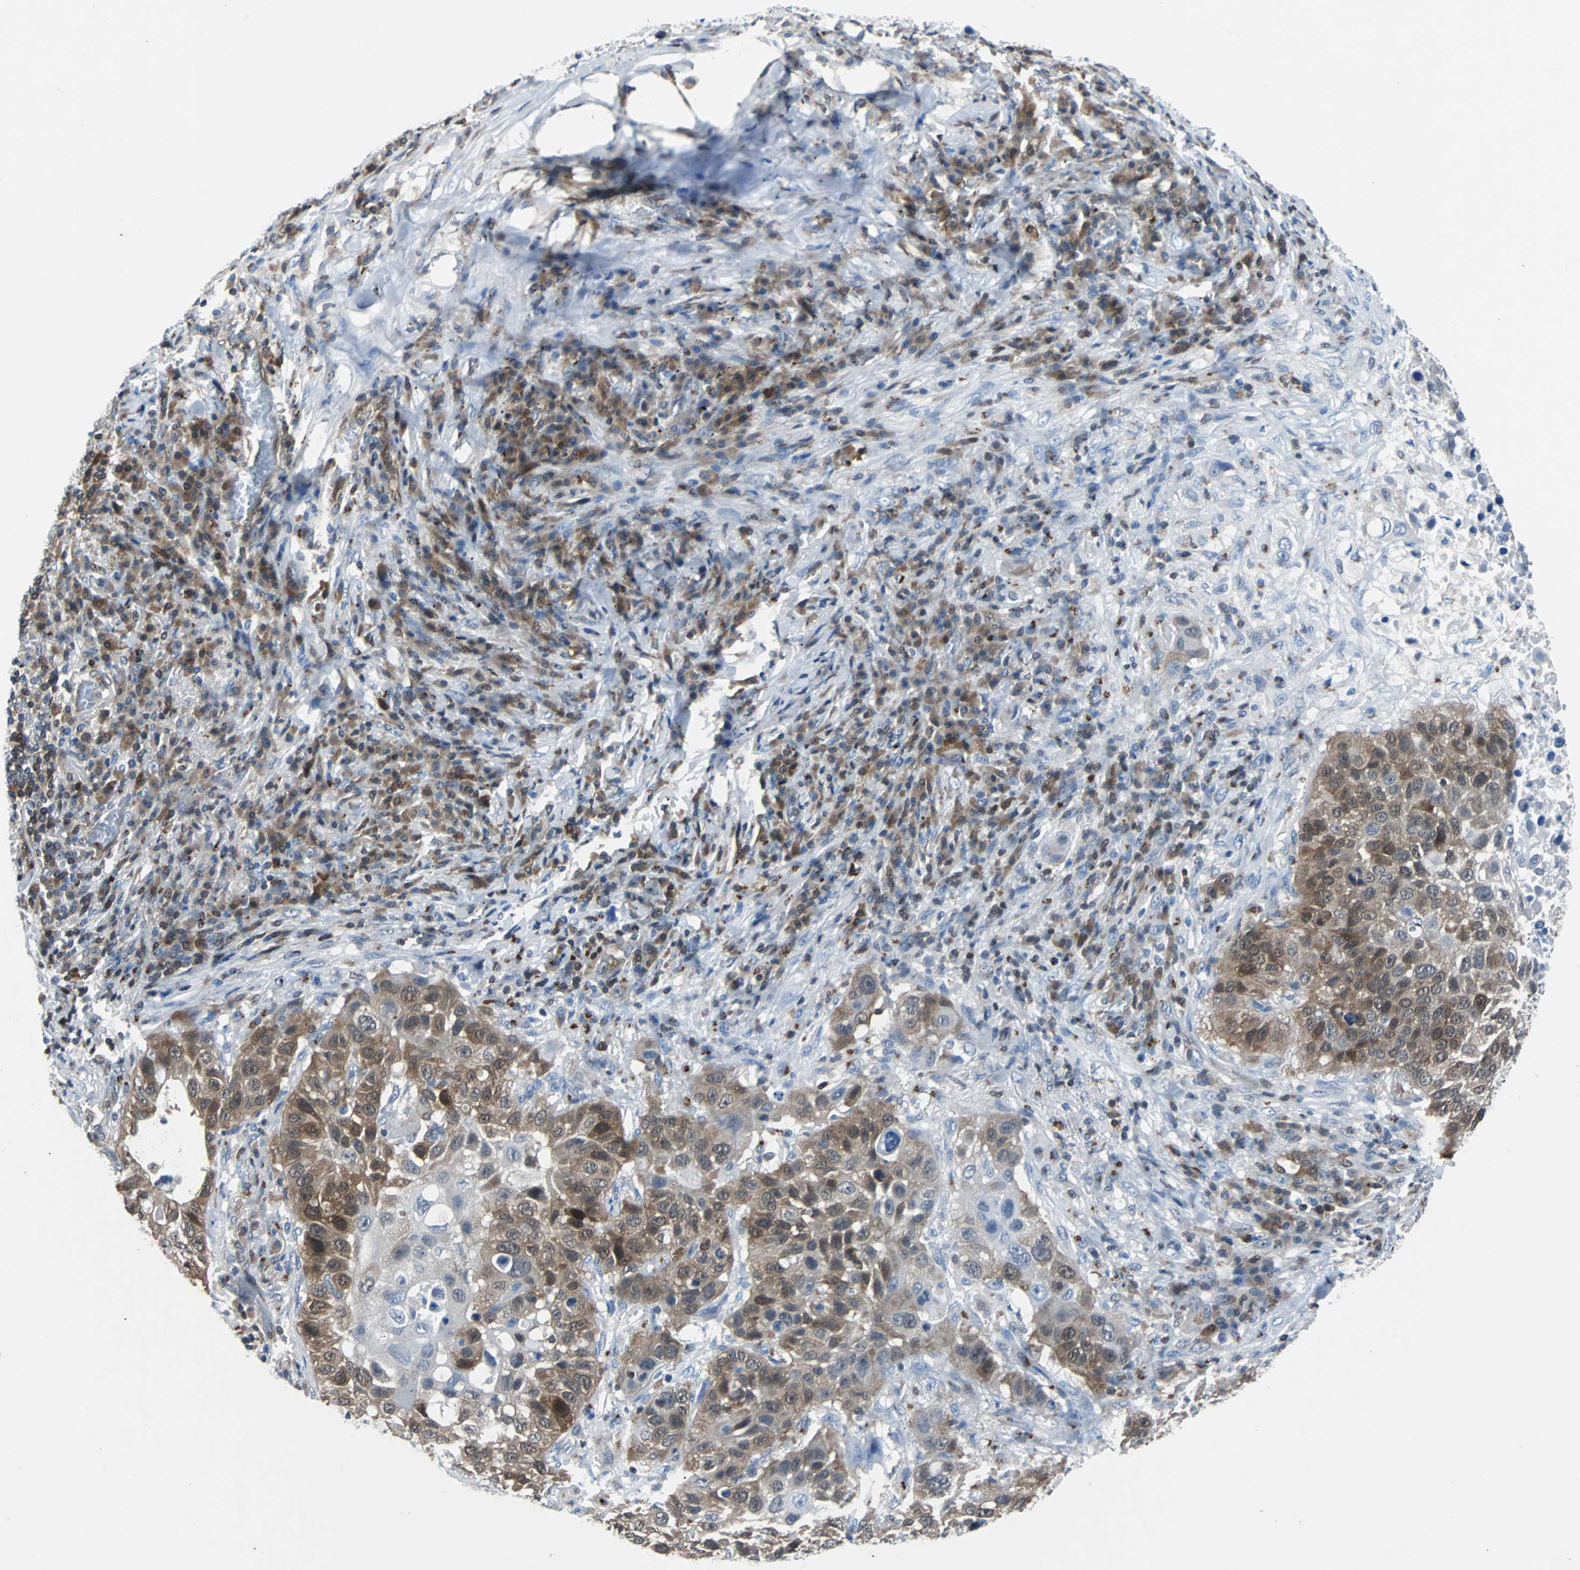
{"staining": {"intensity": "moderate", "quantity": "25%-75%", "location": "cytoplasmic/membranous,nuclear"}, "tissue": "lung cancer", "cell_type": "Tumor cells", "image_type": "cancer", "snomed": [{"axis": "morphology", "description": "Squamous cell carcinoma, NOS"}, {"axis": "topography", "description": "Lung"}], "caption": "Human lung cancer (squamous cell carcinoma) stained with a brown dye demonstrates moderate cytoplasmic/membranous and nuclear positive expression in approximately 25%-75% of tumor cells.", "gene": "MAP2K6", "patient": {"sex": "male", "age": 57}}